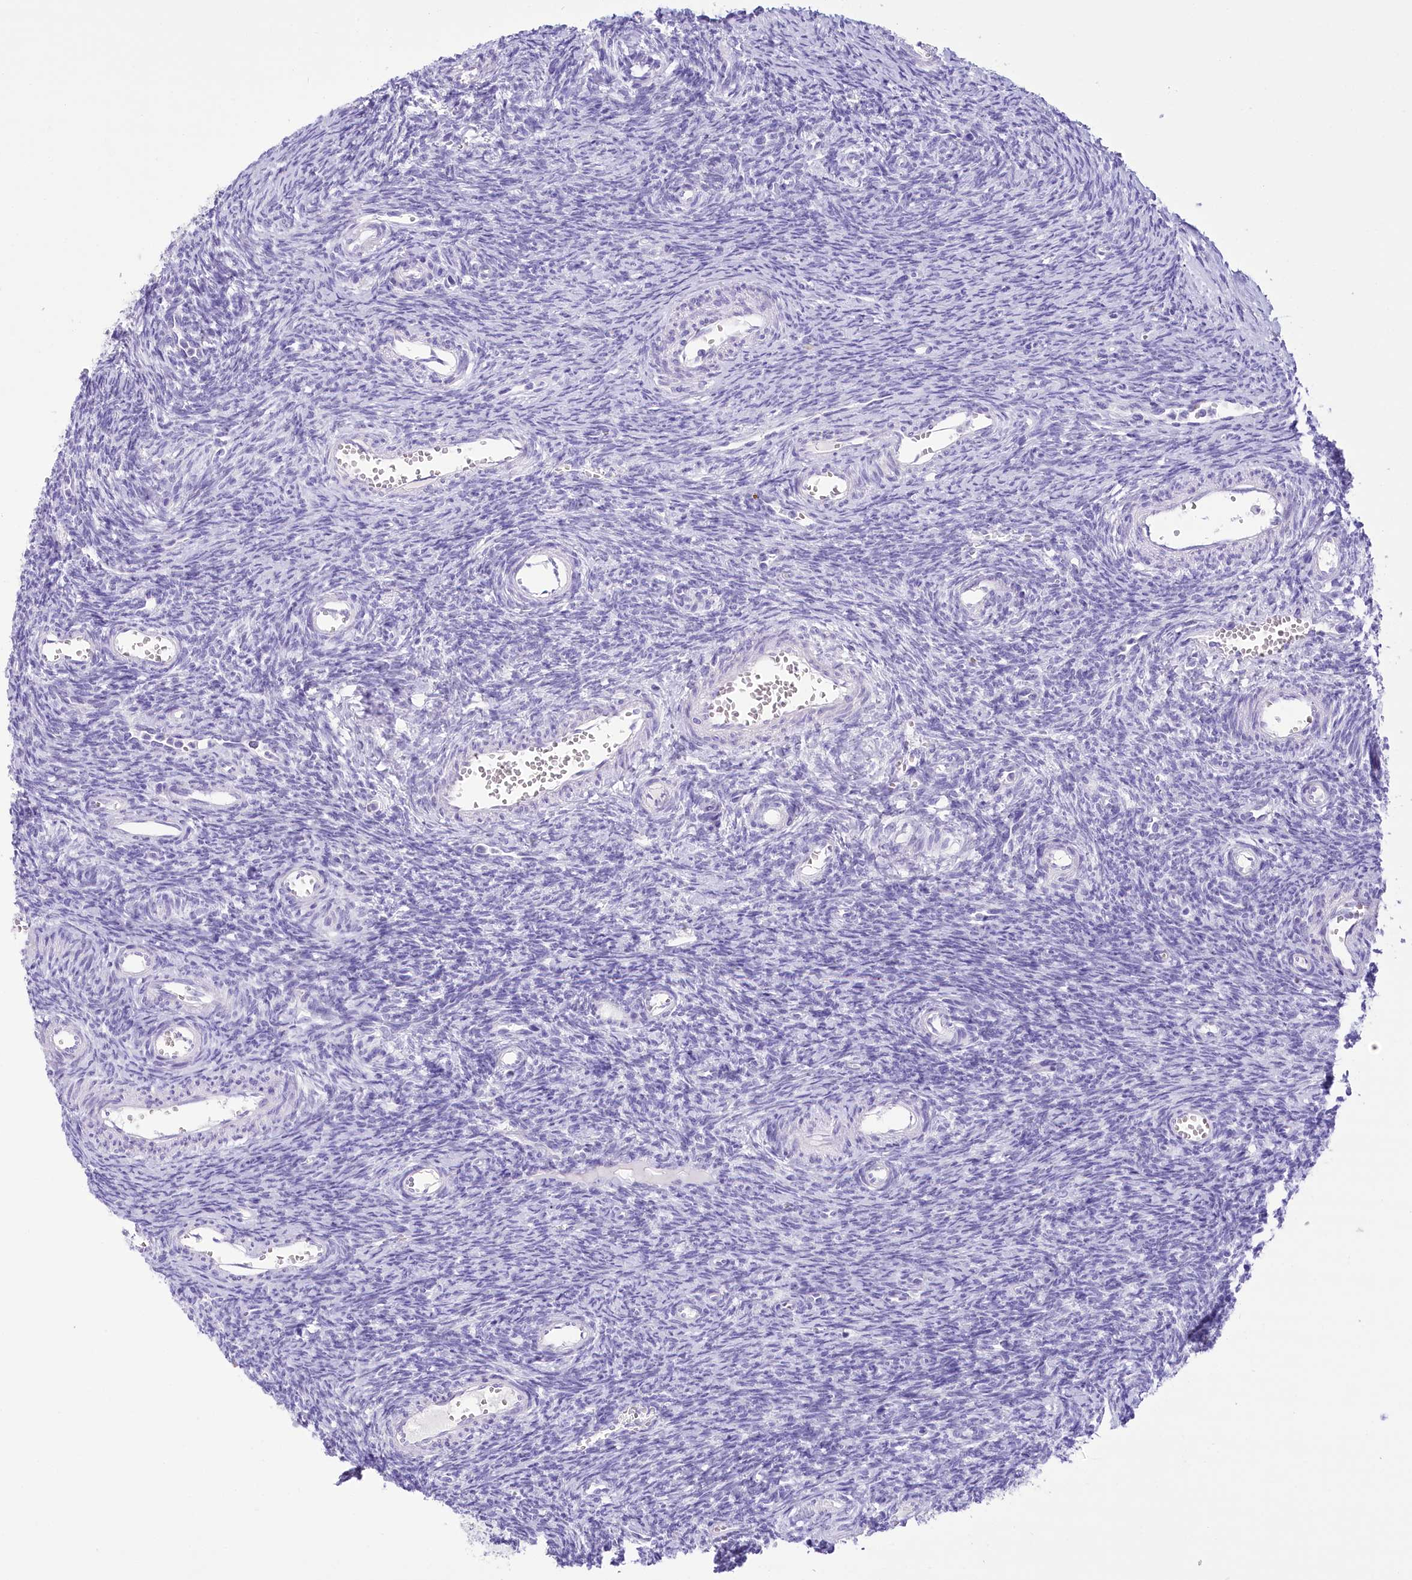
{"staining": {"intensity": "negative", "quantity": "none", "location": "none"}, "tissue": "ovary", "cell_type": "Ovarian stroma cells", "image_type": "normal", "snomed": [{"axis": "morphology", "description": "Normal tissue, NOS"}, {"axis": "topography", "description": "Ovary"}], "caption": "Protein analysis of unremarkable ovary exhibits no significant positivity in ovarian stroma cells.", "gene": "PBLD", "patient": {"sex": "female", "age": 39}}